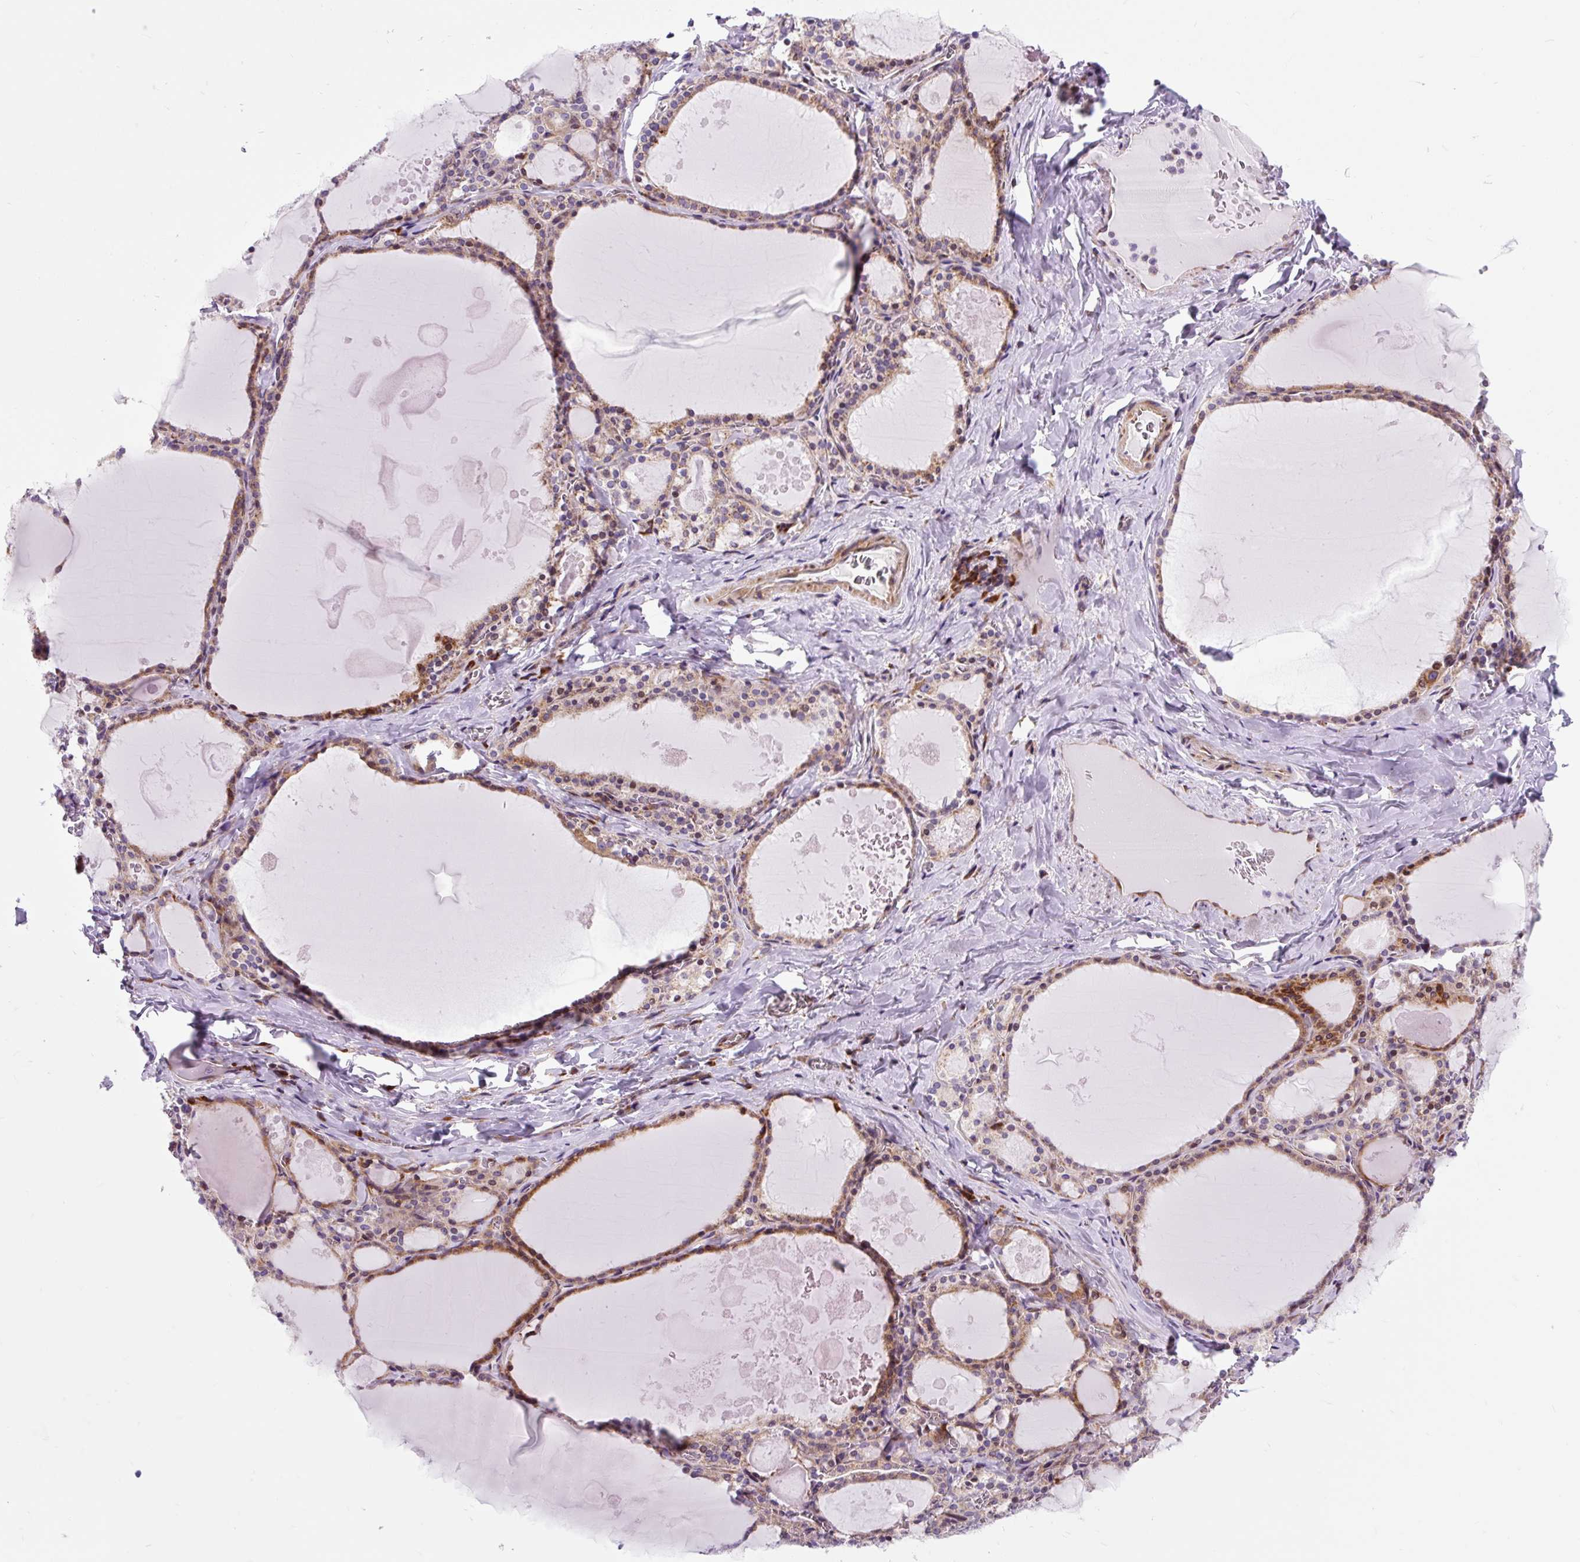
{"staining": {"intensity": "moderate", "quantity": "25%-75%", "location": "cytoplasmic/membranous"}, "tissue": "thyroid gland", "cell_type": "Glandular cells", "image_type": "normal", "snomed": [{"axis": "morphology", "description": "Normal tissue, NOS"}, {"axis": "topography", "description": "Thyroid gland"}], "caption": "Benign thyroid gland demonstrates moderate cytoplasmic/membranous staining in about 25%-75% of glandular cells, visualized by immunohistochemistry.", "gene": "CISD3", "patient": {"sex": "male", "age": 56}}